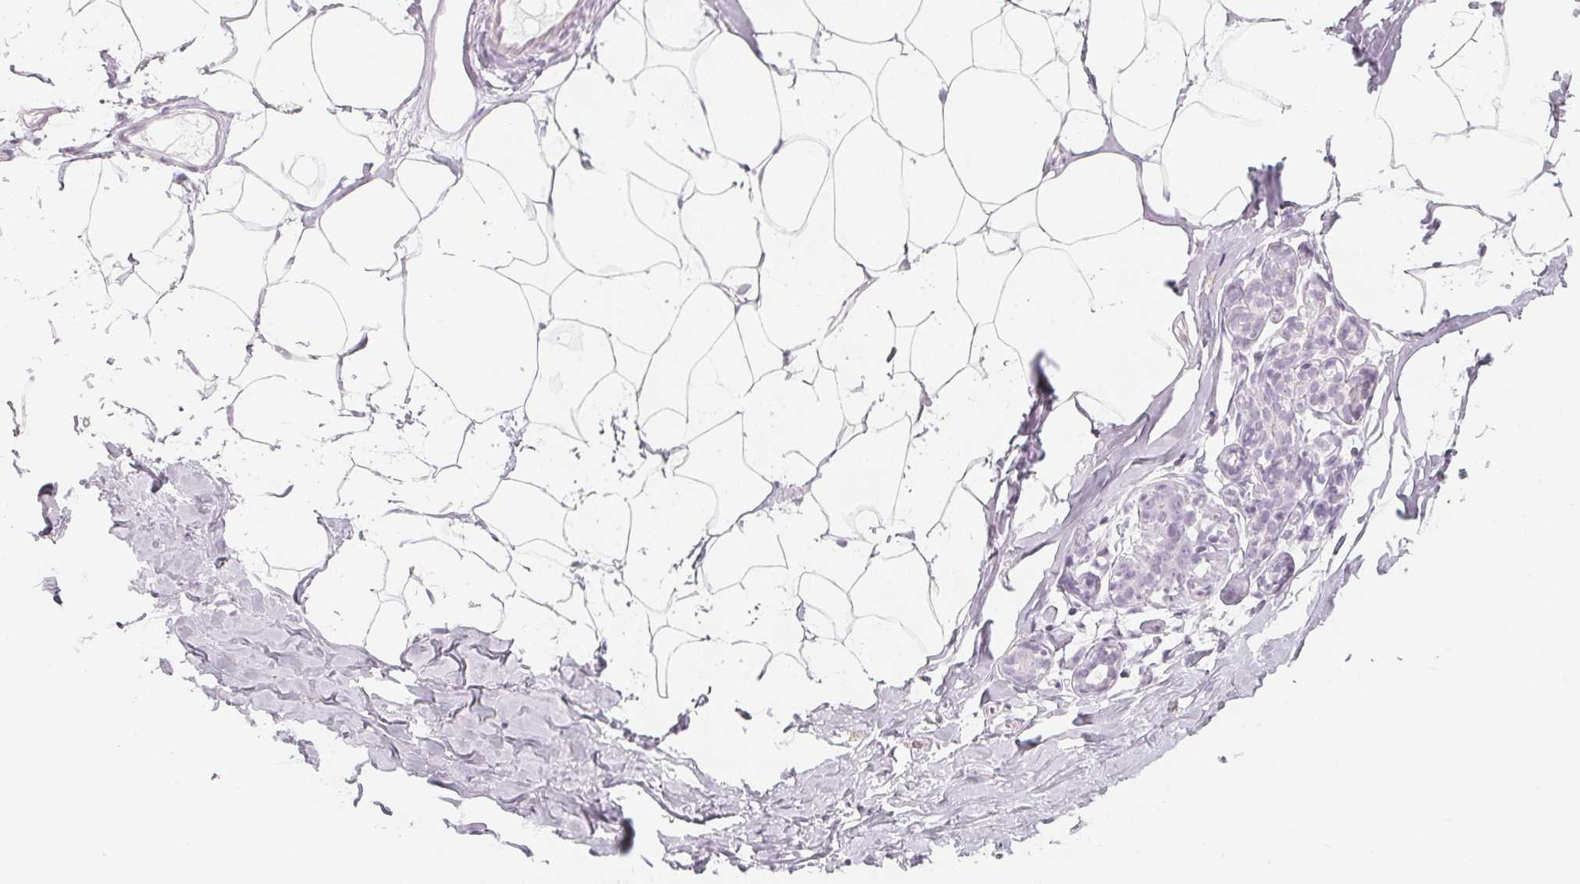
{"staining": {"intensity": "negative", "quantity": "none", "location": "none"}, "tissue": "breast", "cell_type": "Adipocytes", "image_type": "normal", "snomed": [{"axis": "morphology", "description": "Normal tissue, NOS"}, {"axis": "topography", "description": "Breast"}], "caption": "Immunohistochemical staining of benign human breast demonstrates no significant expression in adipocytes. (DAB (3,3'-diaminobenzidine) IHC visualized using brightfield microscopy, high magnification).", "gene": "SLC22A8", "patient": {"sex": "female", "age": 32}}